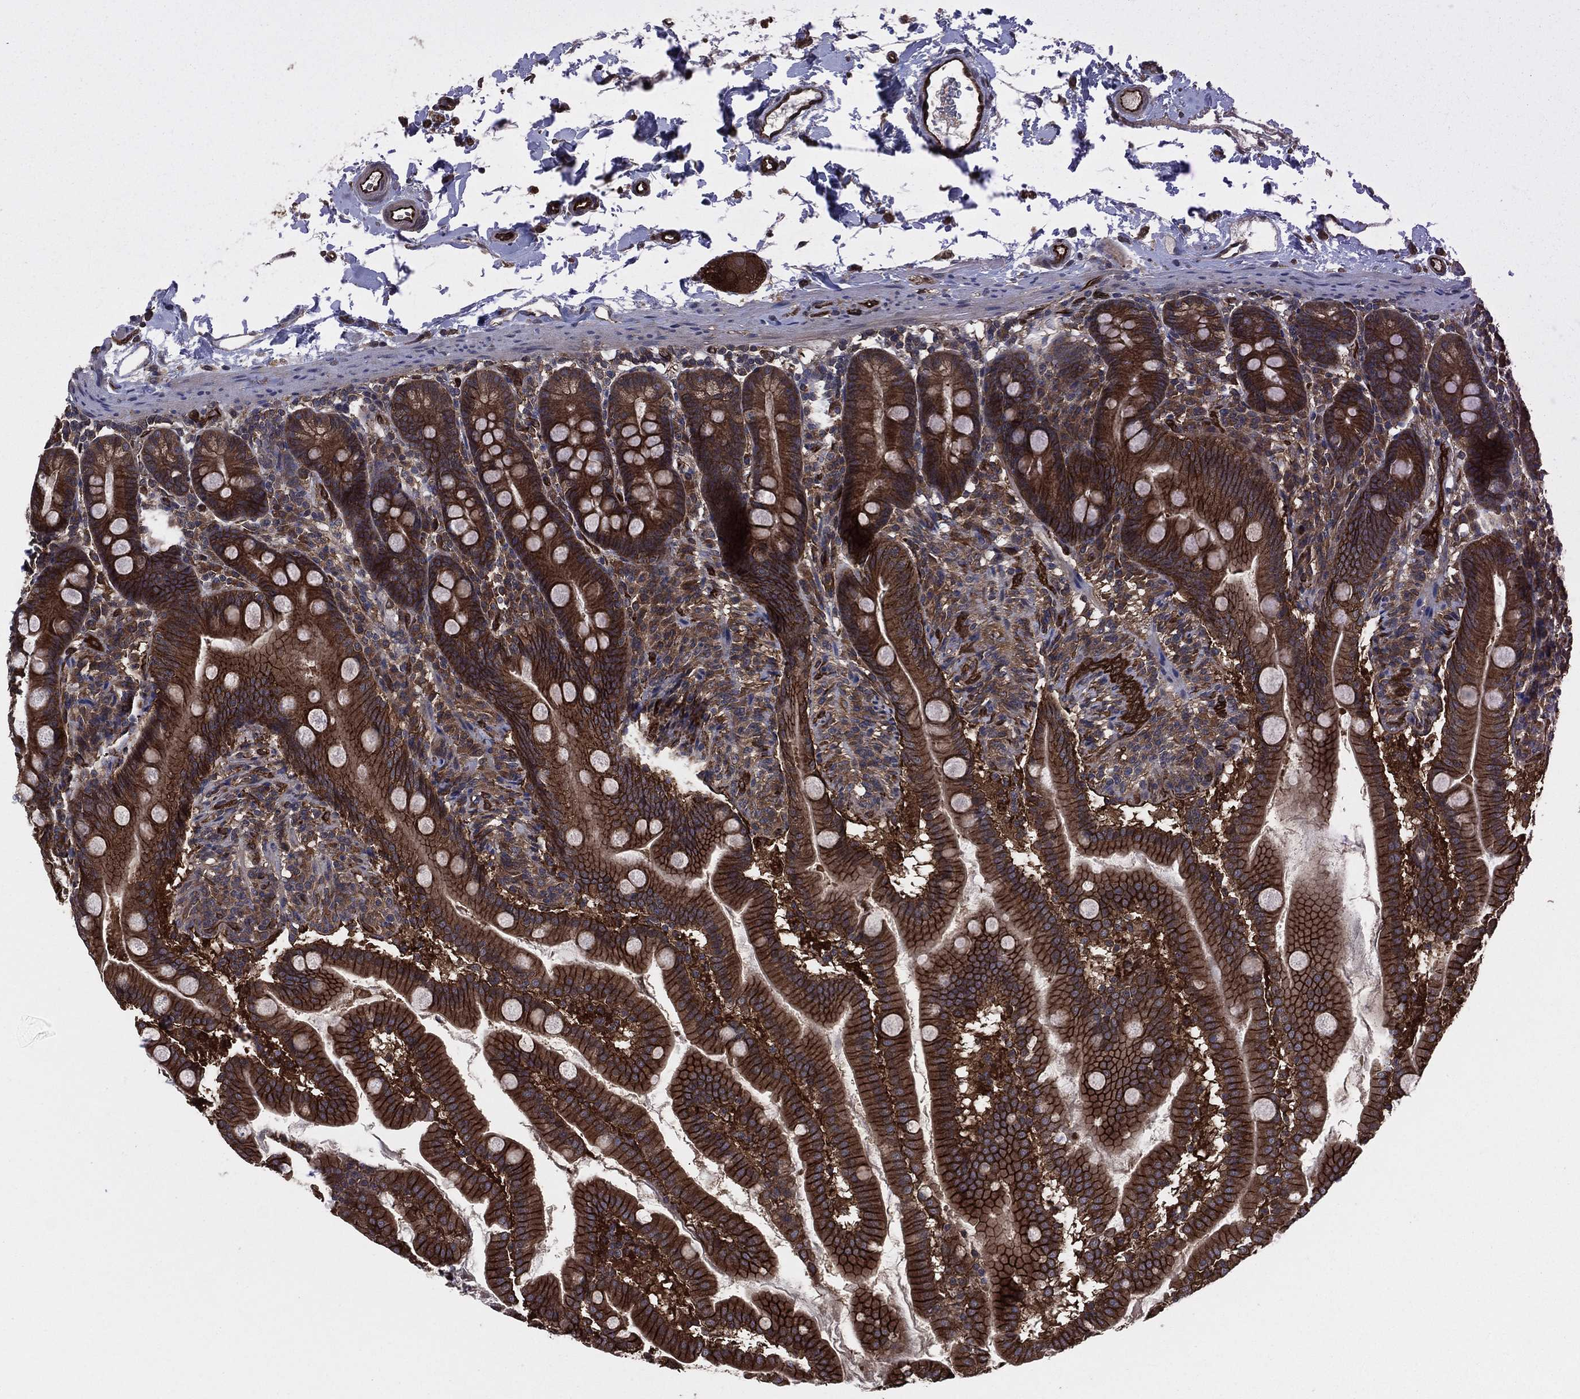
{"staining": {"intensity": "strong", "quantity": "25%-75%", "location": "cytoplasmic/membranous"}, "tissue": "small intestine", "cell_type": "Glandular cells", "image_type": "normal", "snomed": [{"axis": "morphology", "description": "Normal tissue, NOS"}, {"axis": "topography", "description": "Small intestine"}], "caption": "IHC photomicrograph of unremarkable small intestine stained for a protein (brown), which reveals high levels of strong cytoplasmic/membranous staining in approximately 25%-75% of glandular cells.", "gene": "CERT1", "patient": {"sex": "female", "age": 44}}